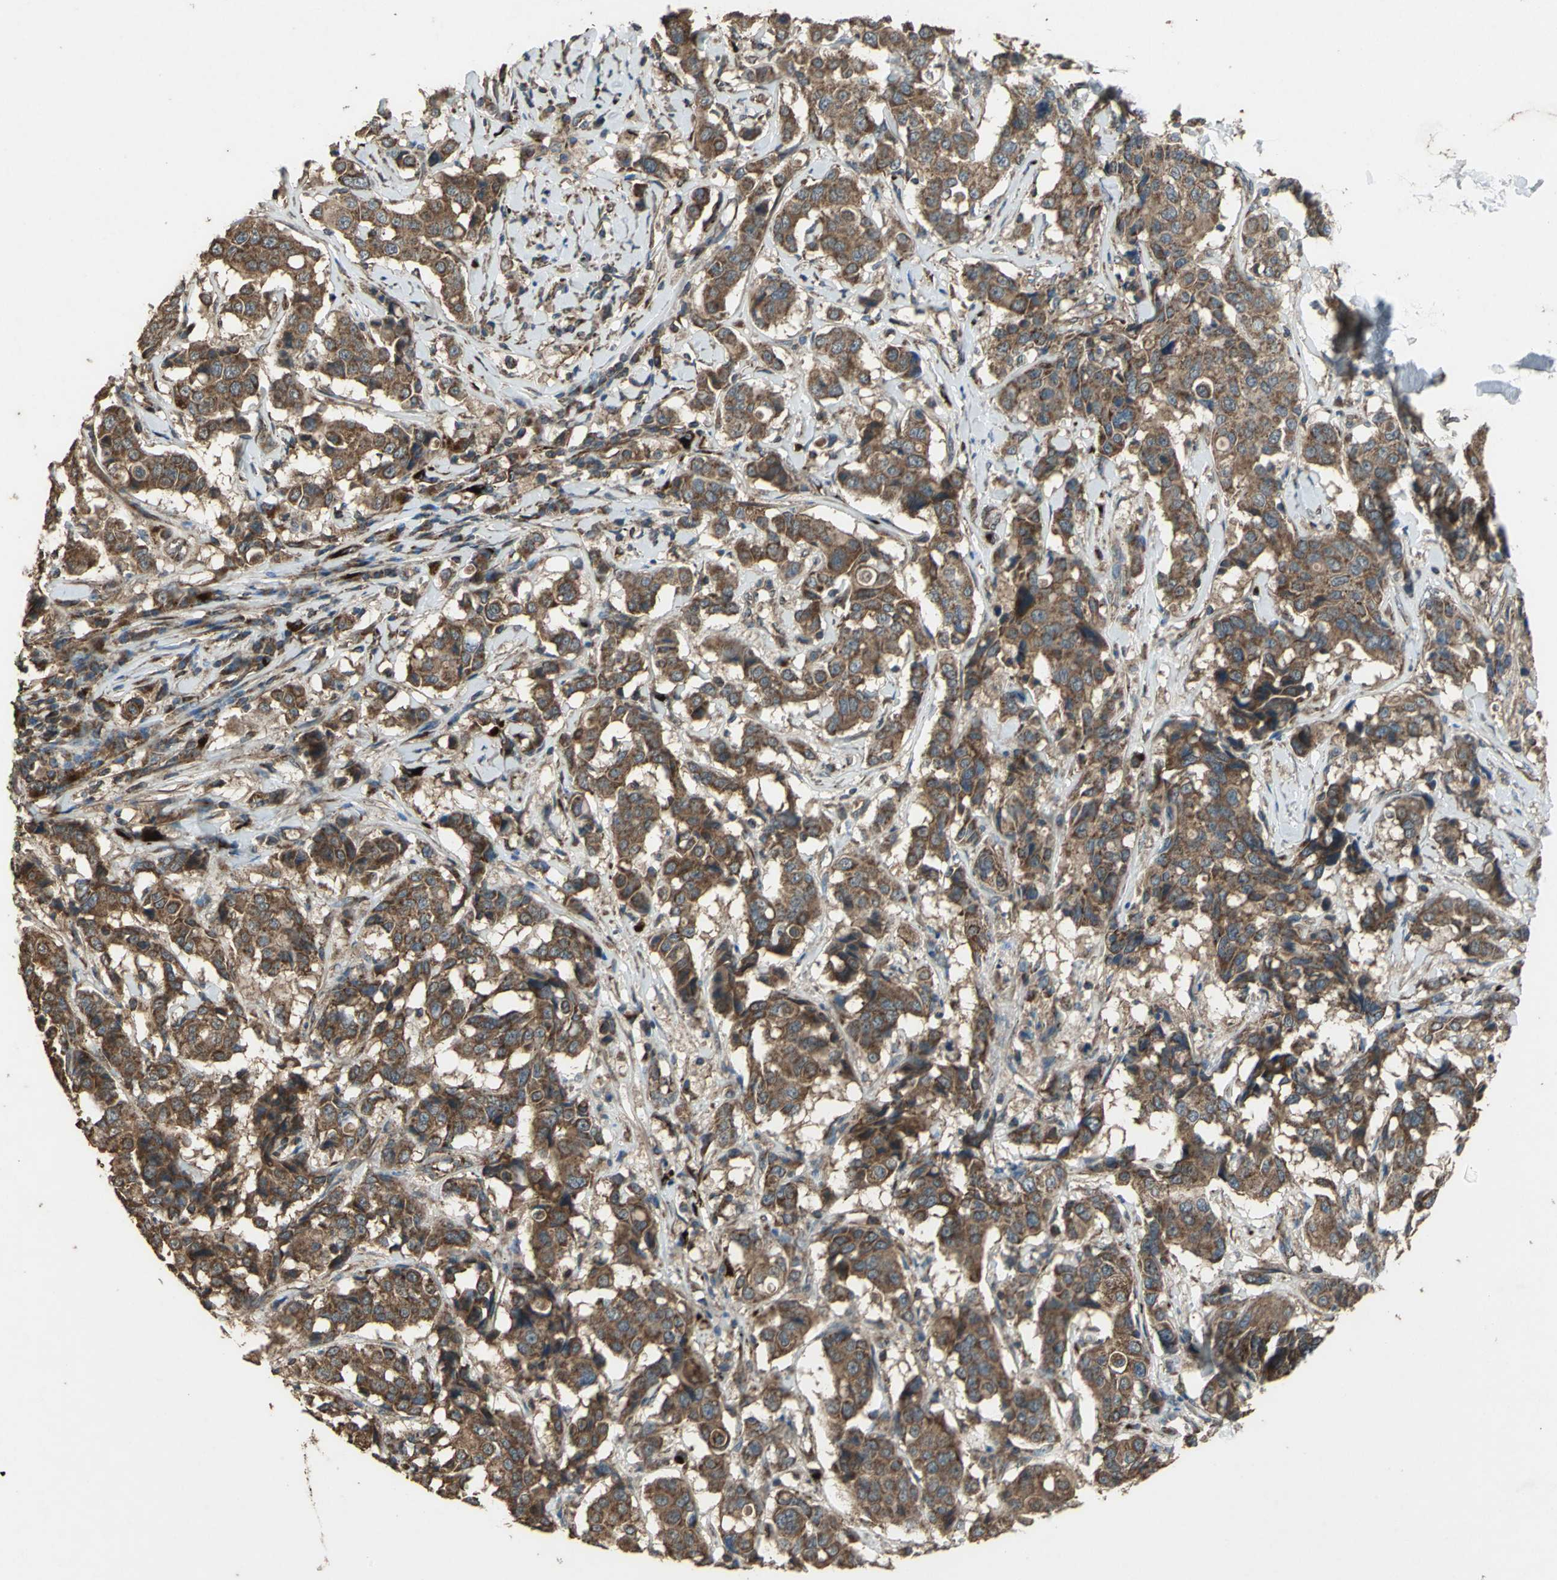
{"staining": {"intensity": "strong", "quantity": ">75%", "location": "cytoplasmic/membranous"}, "tissue": "breast cancer", "cell_type": "Tumor cells", "image_type": "cancer", "snomed": [{"axis": "morphology", "description": "Duct carcinoma"}, {"axis": "topography", "description": "Breast"}], "caption": "Protein analysis of breast cancer (infiltrating ductal carcinoma) tissue shows strong cytoplasmic/membranous positivity in approximately >75% of tumor cells. (DAB IHC, brown staining for protein, blue staining for nuclei).", "gene": "POLRMT", "patient": {"sex": "female", "age": 27}}